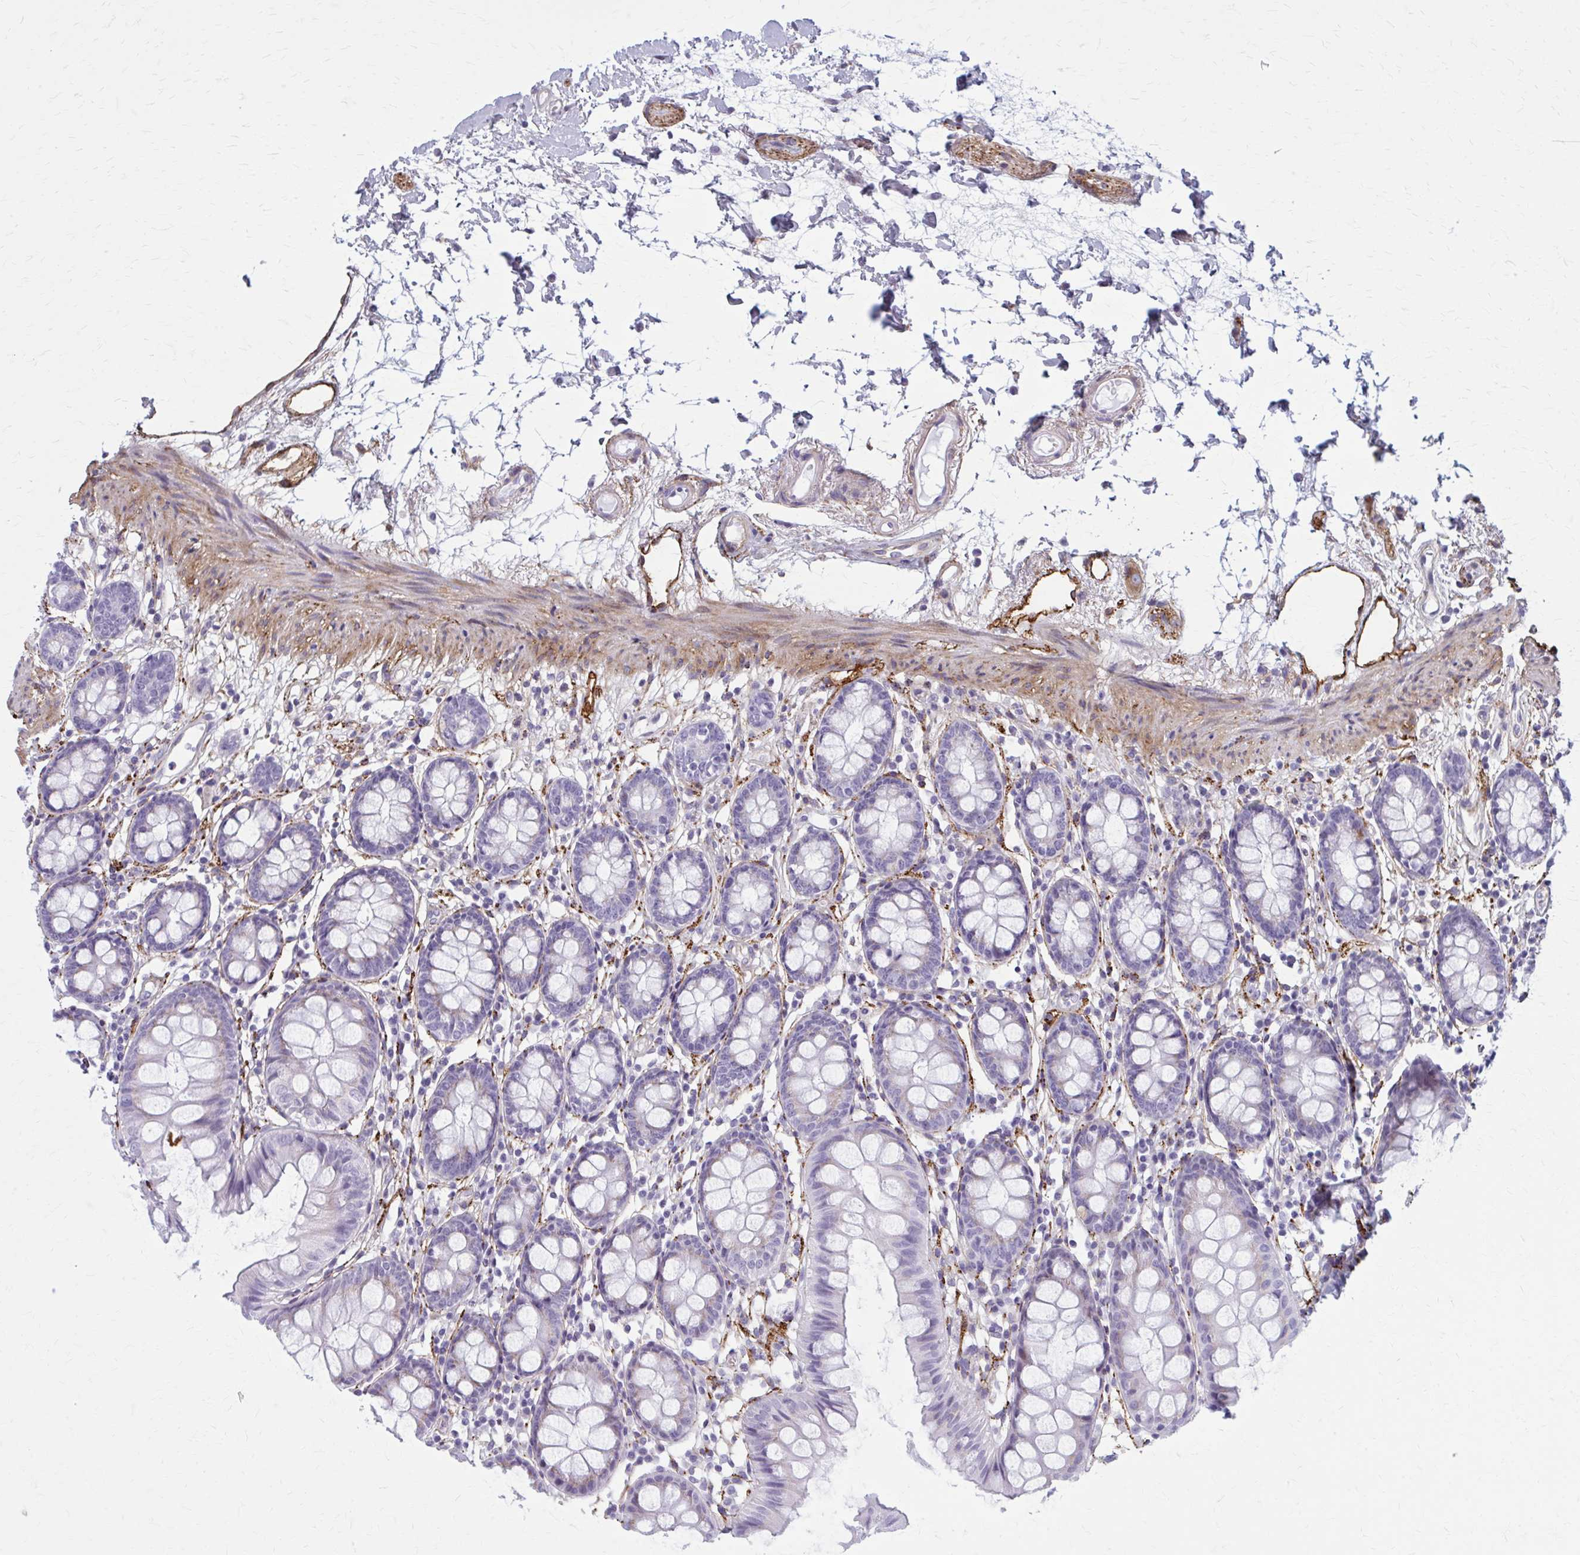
{"staining": {"intensity": "moderate", "quantity": "25%-75%", "location": "cytoplasmic/membranous"}, "tissue": "colon", "cell_type": "Endothelial cells", "image_type": "normal", "snomed": [{"axis": "morphology", "description": "Normal tissue, NOS"}, {"axis": "topography", "description": "Colon"}], "caption": "IHC of normal human colon reveals medium levels of moderate cytoplasmic/membranous expression in approximately 25%-75% of endothelial cells. (DAB (3,3'-diaminobenzidine) IHC, brown staining for protein, blue staining for nuclei).", "gene": "AKAP12", "patient": {"sex": "female", "age": 84}}